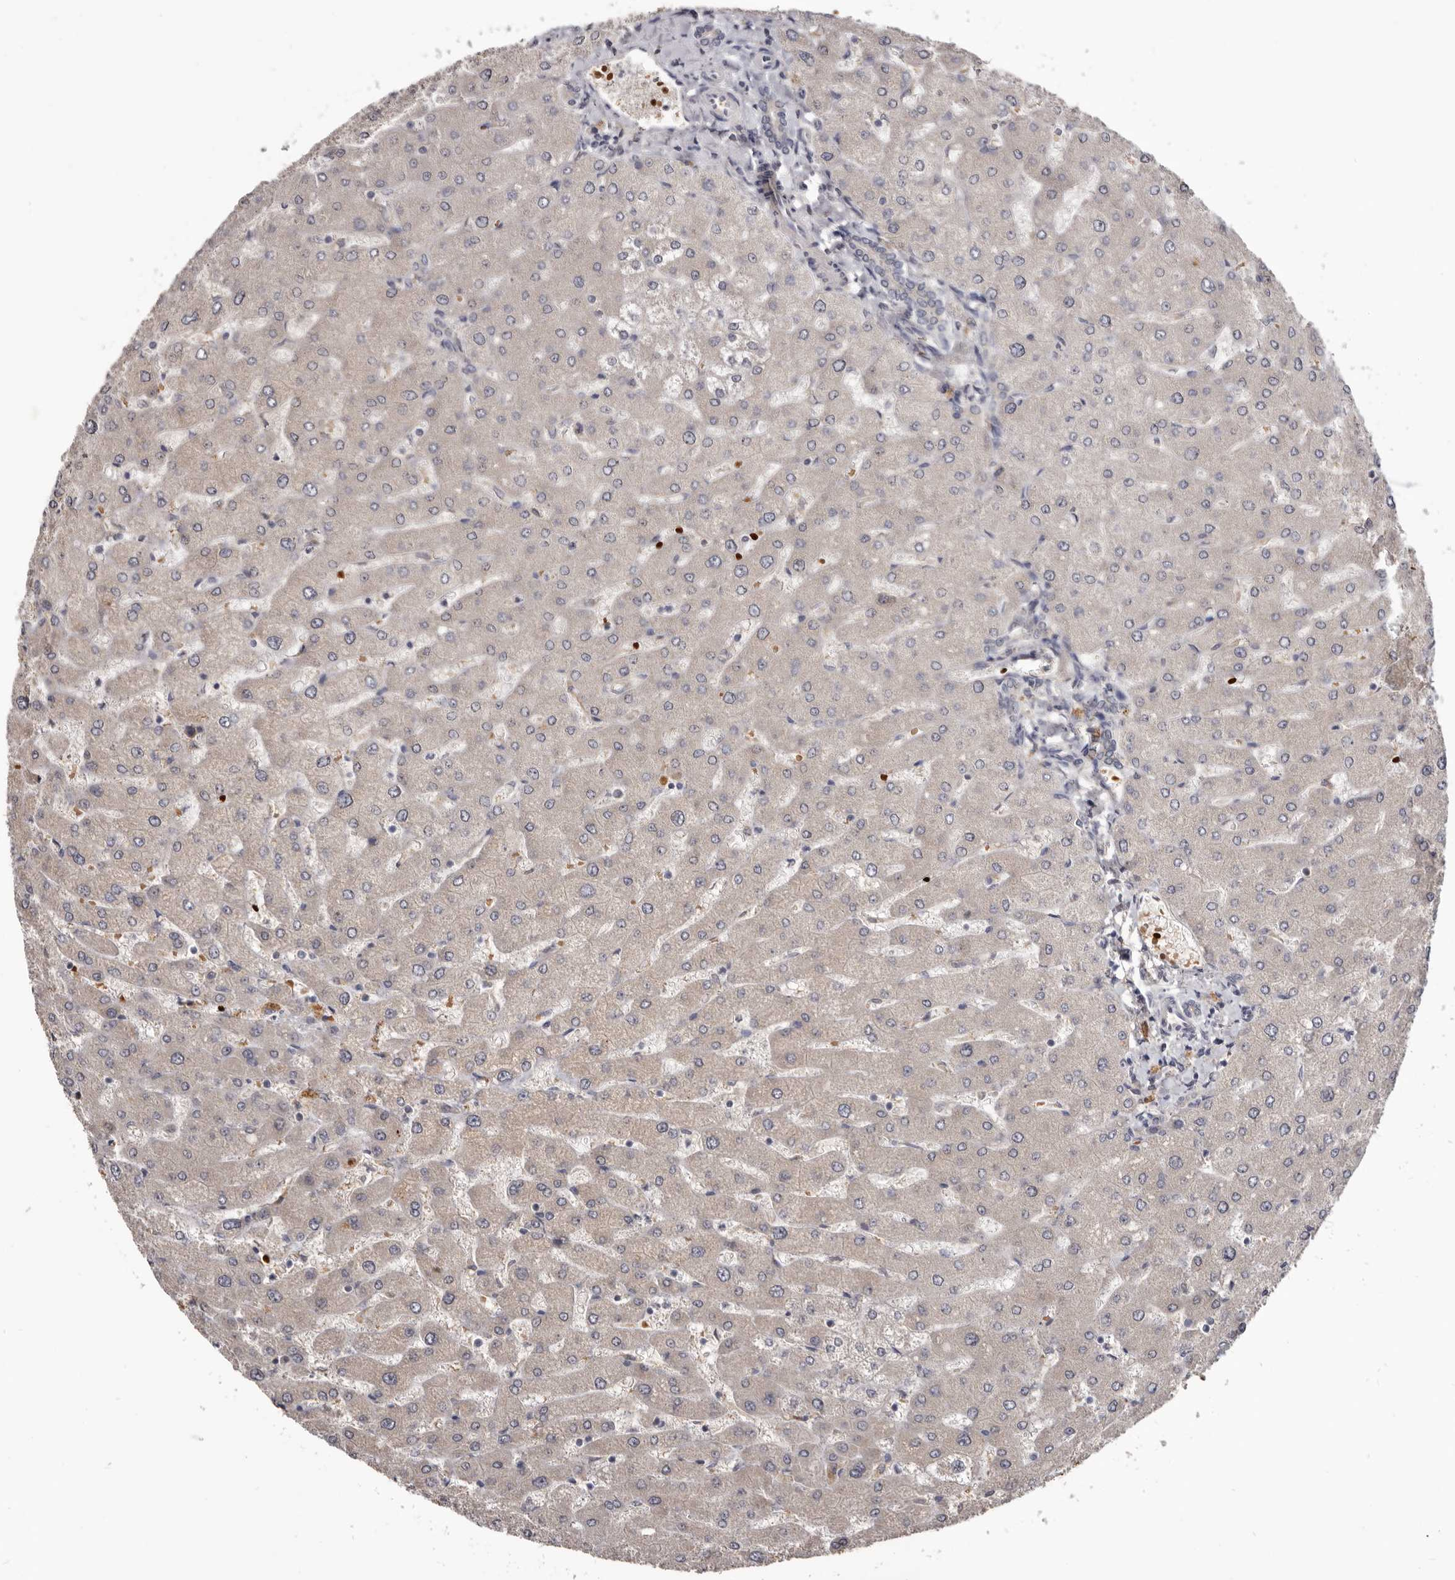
{"staining": {"intensity": "weak", "quantity": "<25%", "location": "cytoplasmic/membranous"}, "tissue": "liver", "cell_type": "Cholangiocytes", "image_type": "normal", "snomed": [{"axis": "morphology", "description": "Normal tissue, NOS"}, {"axis": "topography", "description": "Liver"}], "caption": "A histopathology image of liver stained for a protein reveals no brown staining in cholangiocytes.", "gene": "NENF", "patient": {"sex": "male", "age": 55}}